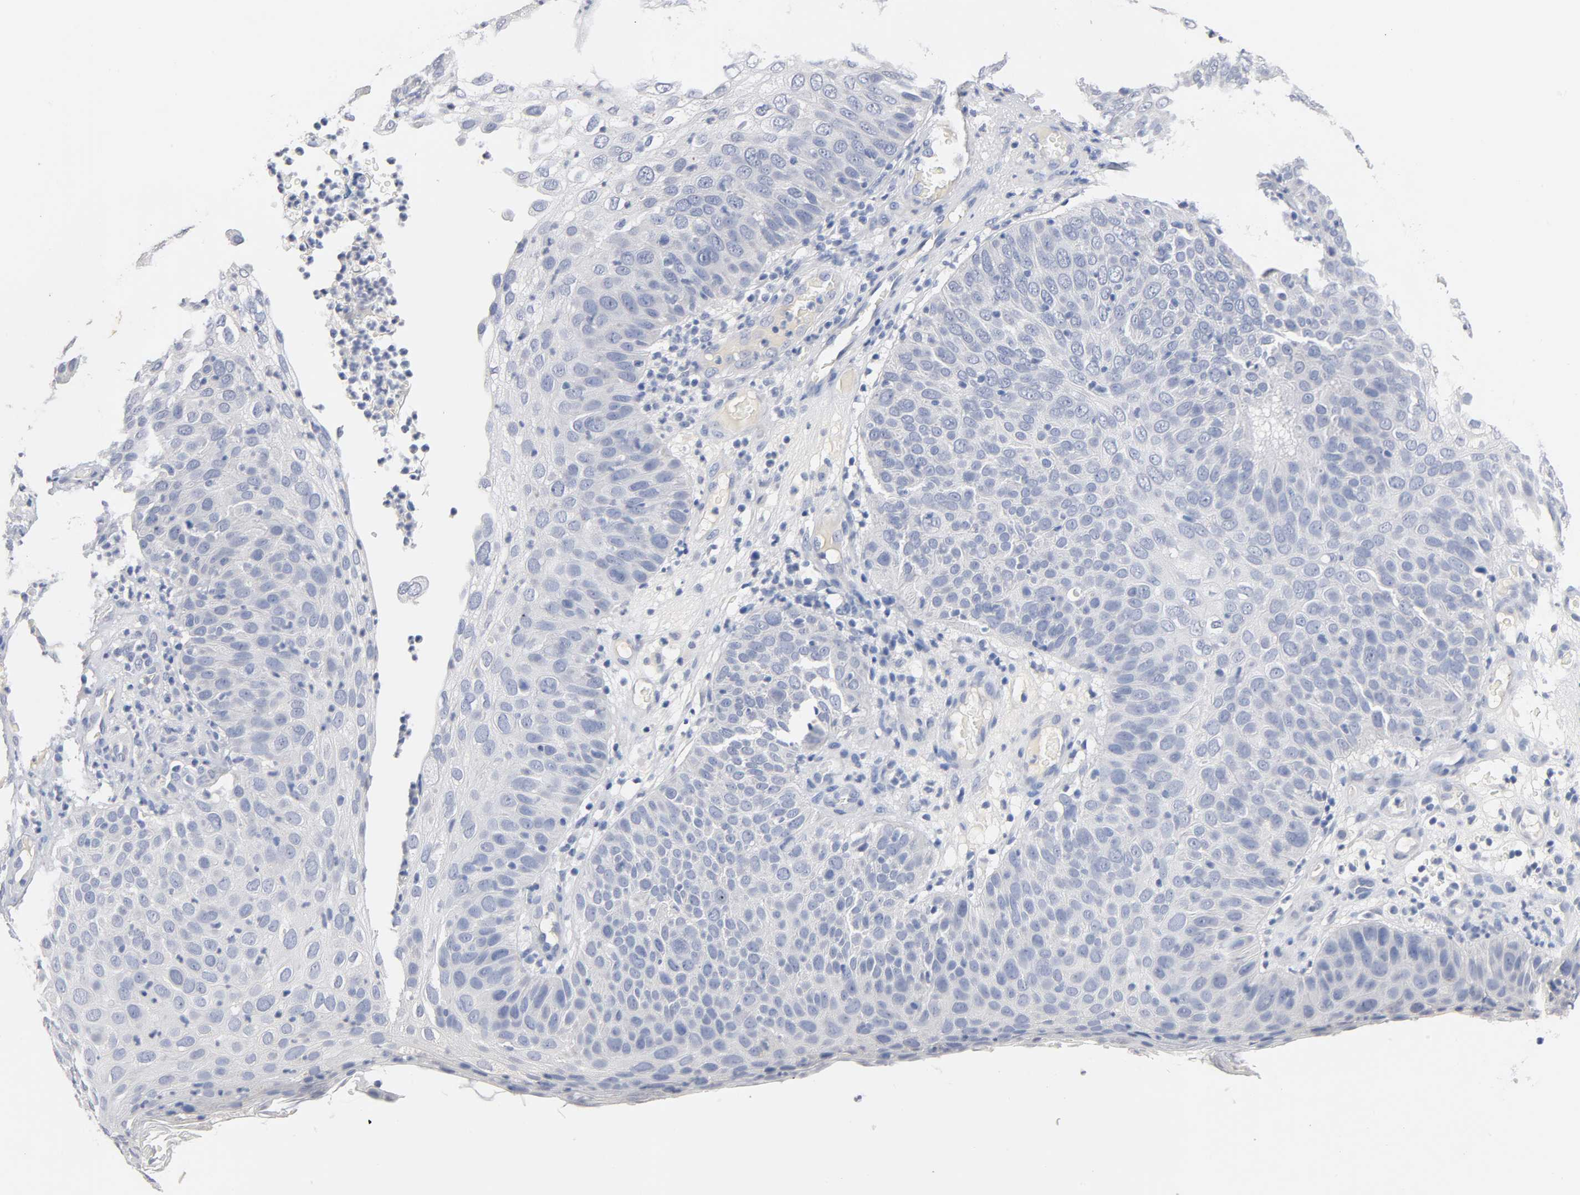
{"staining": {"intensity": "negative", "quantity": "none", "location": "none"}, "tissue": "skin cancer", "cell_type": "Tumor cells", "image_type": "cancer", "snomed": [{"axis": "morphology", "description": "Squamous cell carcinoma, NOS"}, {"axis": "topography", "description": "Skin"}], "caption": "Immunohistochemistry (IHC) photomicrograph of neoplastic tissue: skin cancer stained with DAB (3,3'-diaminobenzidine) displays no significant protein staining in tumor cells.", "gene": "ZCCHC13", "patient": {"sex": "male", "age": 87}}